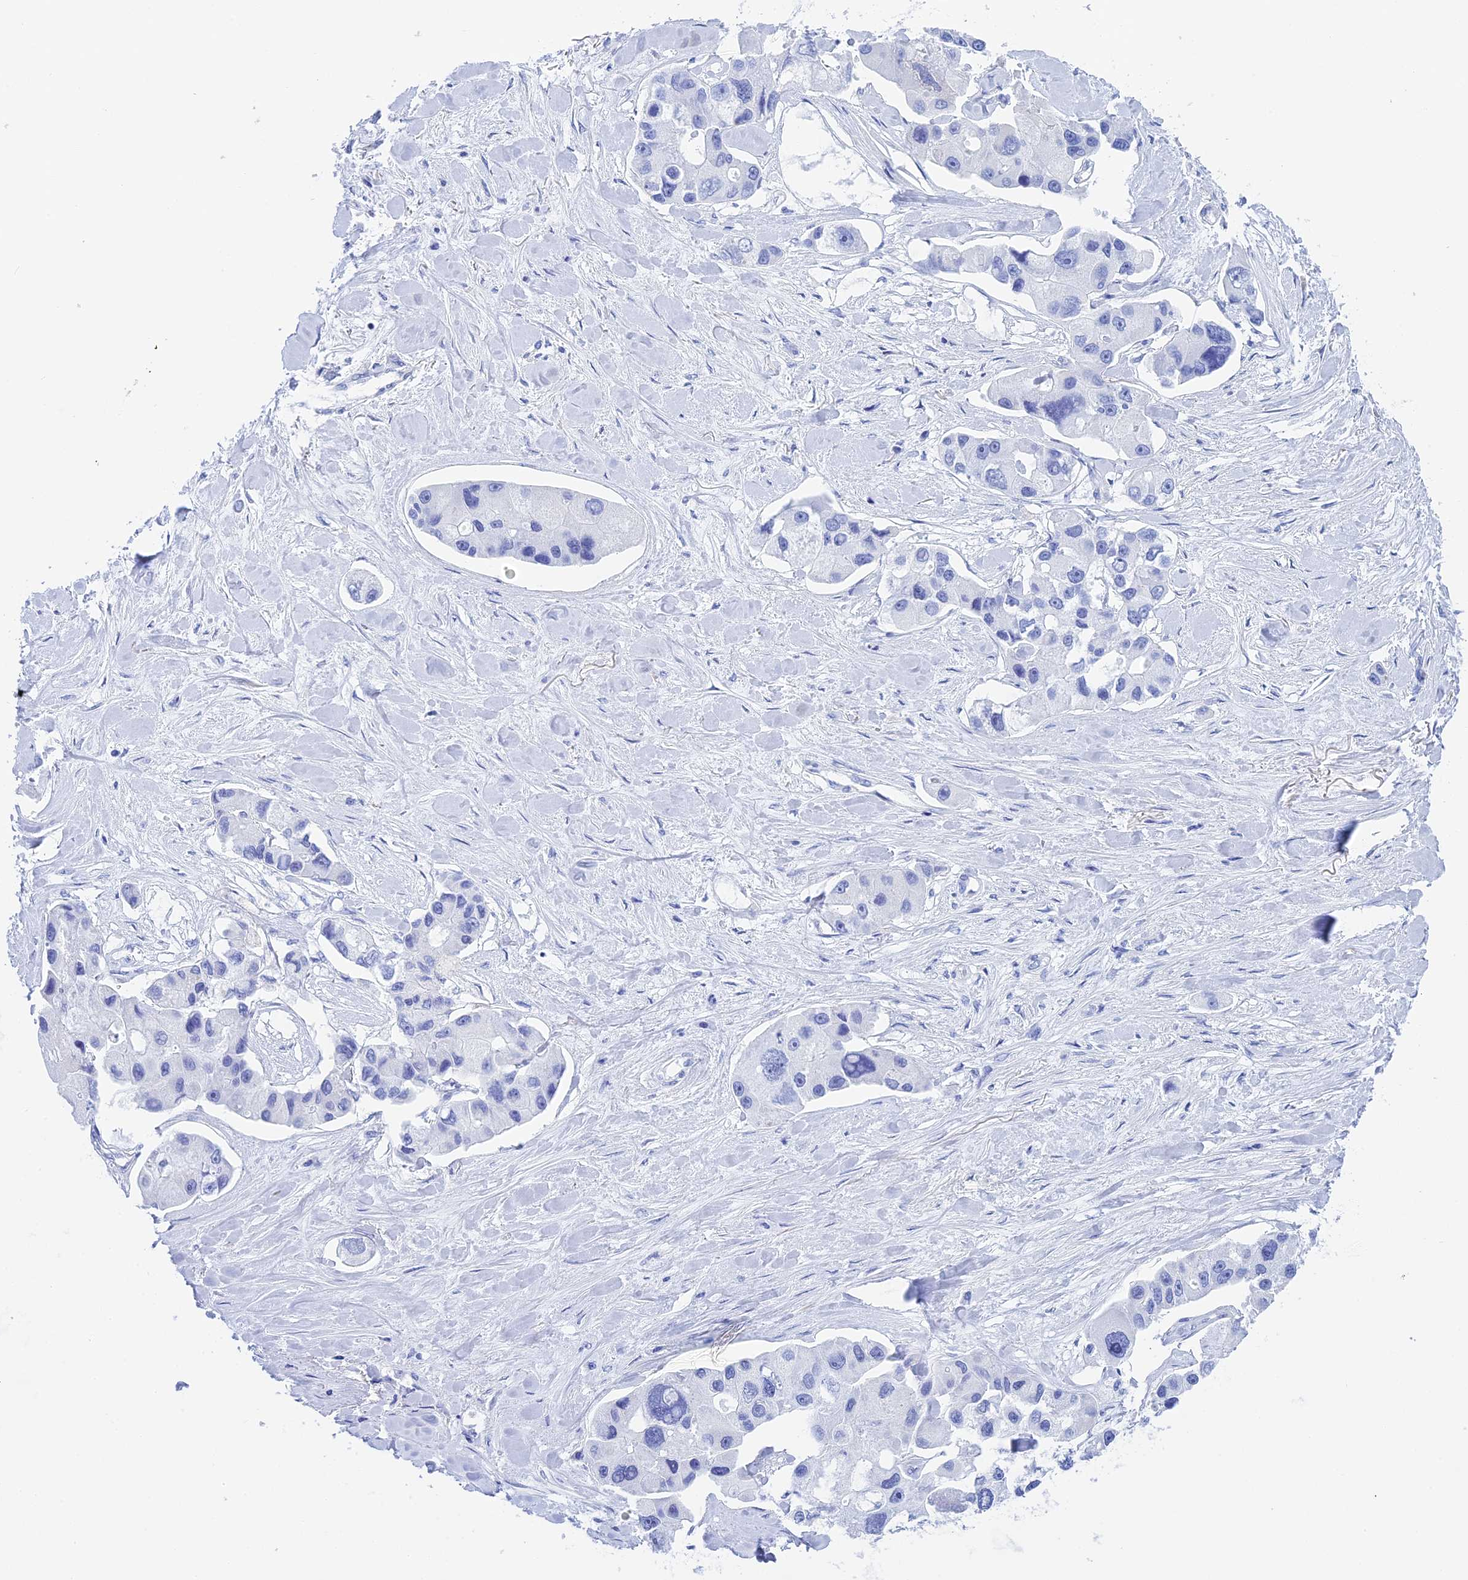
{"staining": {"intensity": "negative", "quantity": "none", "location": "none"}, "tissue": "lung cancer", "cell_type": "Tumor cells", "image_type": "cancer", "snomed": [{"axis": "morphology", "description": "Adenocarcinoma, NOS"}, {"axis": "topography", "description": "Lung"}], "caption": "Immunohistochemistry of adenocarcinoma (lung) reveals no staining in tumor cells.", "gene": "TEX101", "patient": {"sex": "female", "age": 54}}